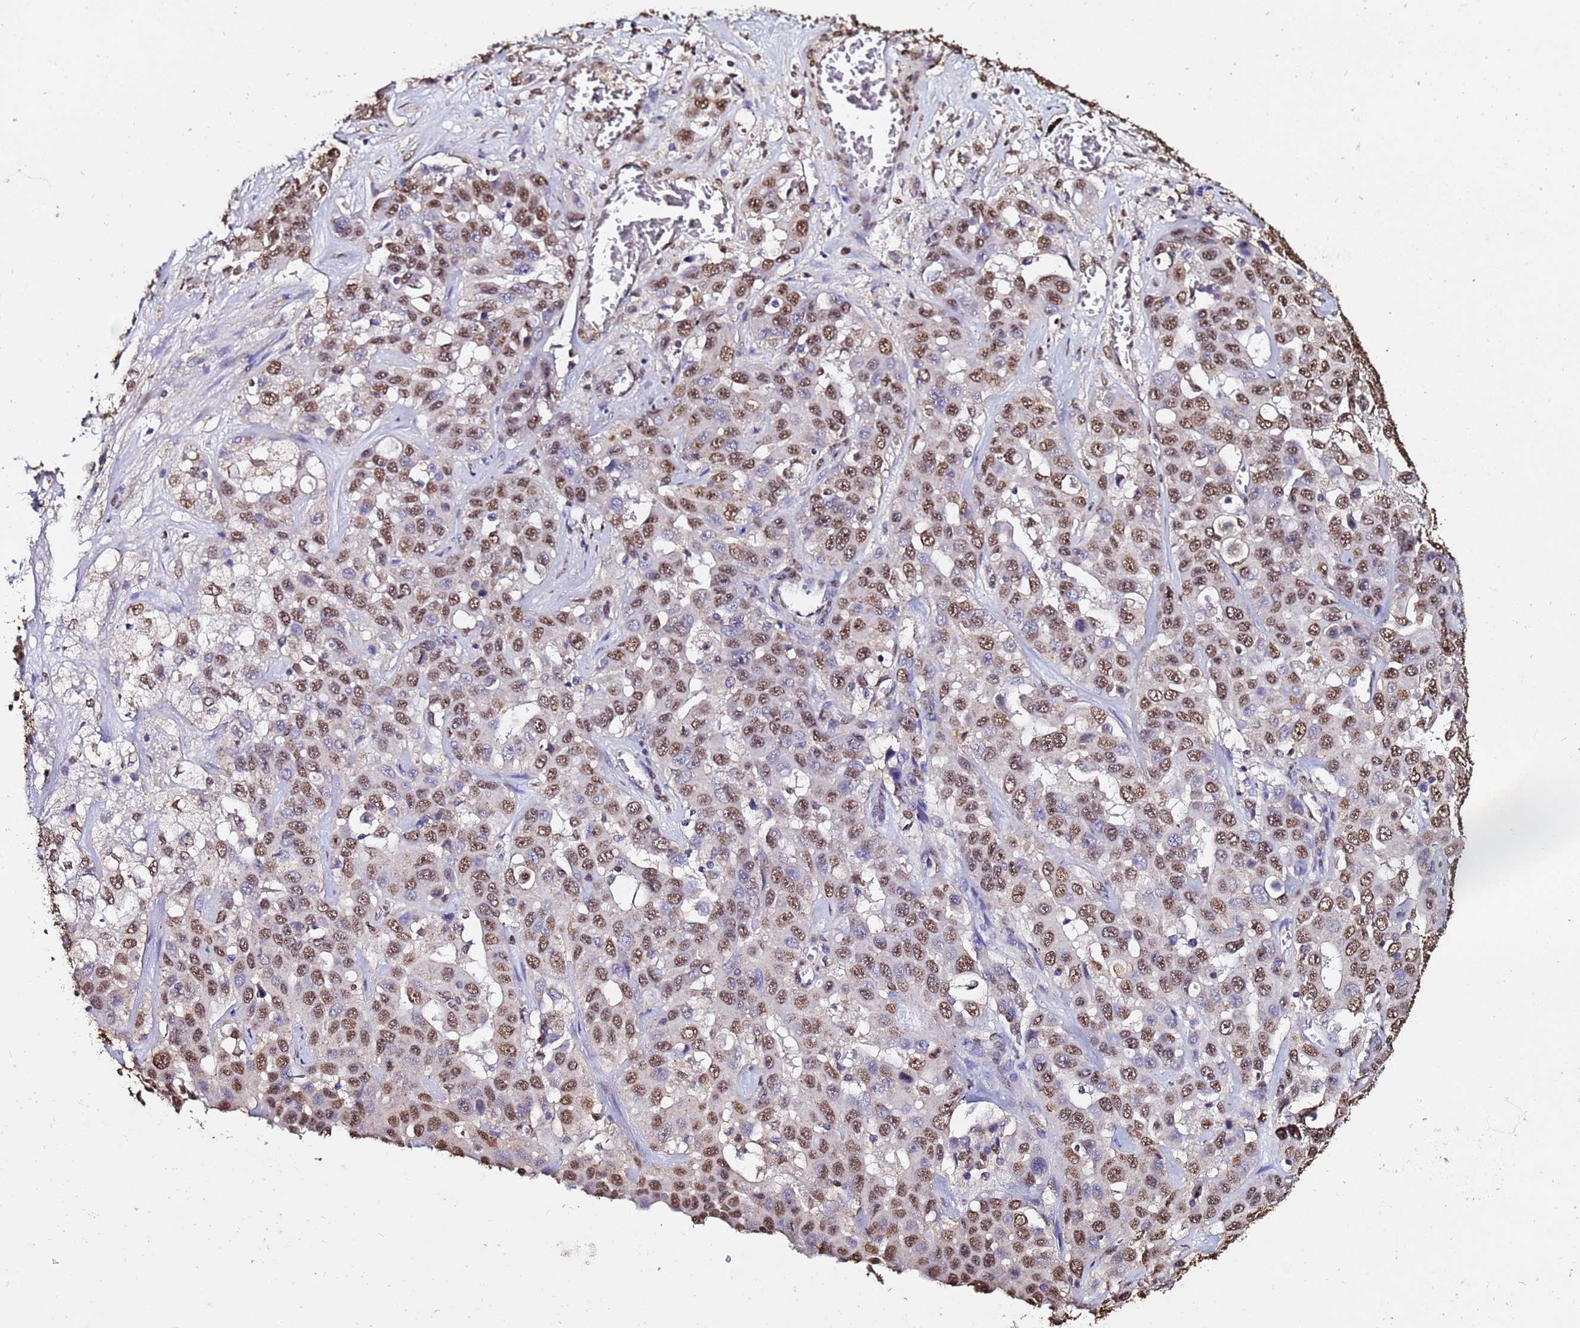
{"staining": {"intensity": "moderate", "quantity": ">75%", "location": "nuclear"}, "tissue": "liver cancer", "cell_type": "Tumor cells", "image_type": "cancer", "snomed": [{"axis": "morphology", "description": "Cholangiocarcinoma"}, {"axis": "topography", "description": "Liver"}], "caption": "Protein expression analysis of human liver cancer (cholangiocarcinoma) reveals moderate nuclear expression in approximately >75% of tumor cells. (IHC, brightfield microscopy, high magnification).", "gene": "TRIP6", "patient": {"sex": "female", "age": 52}}